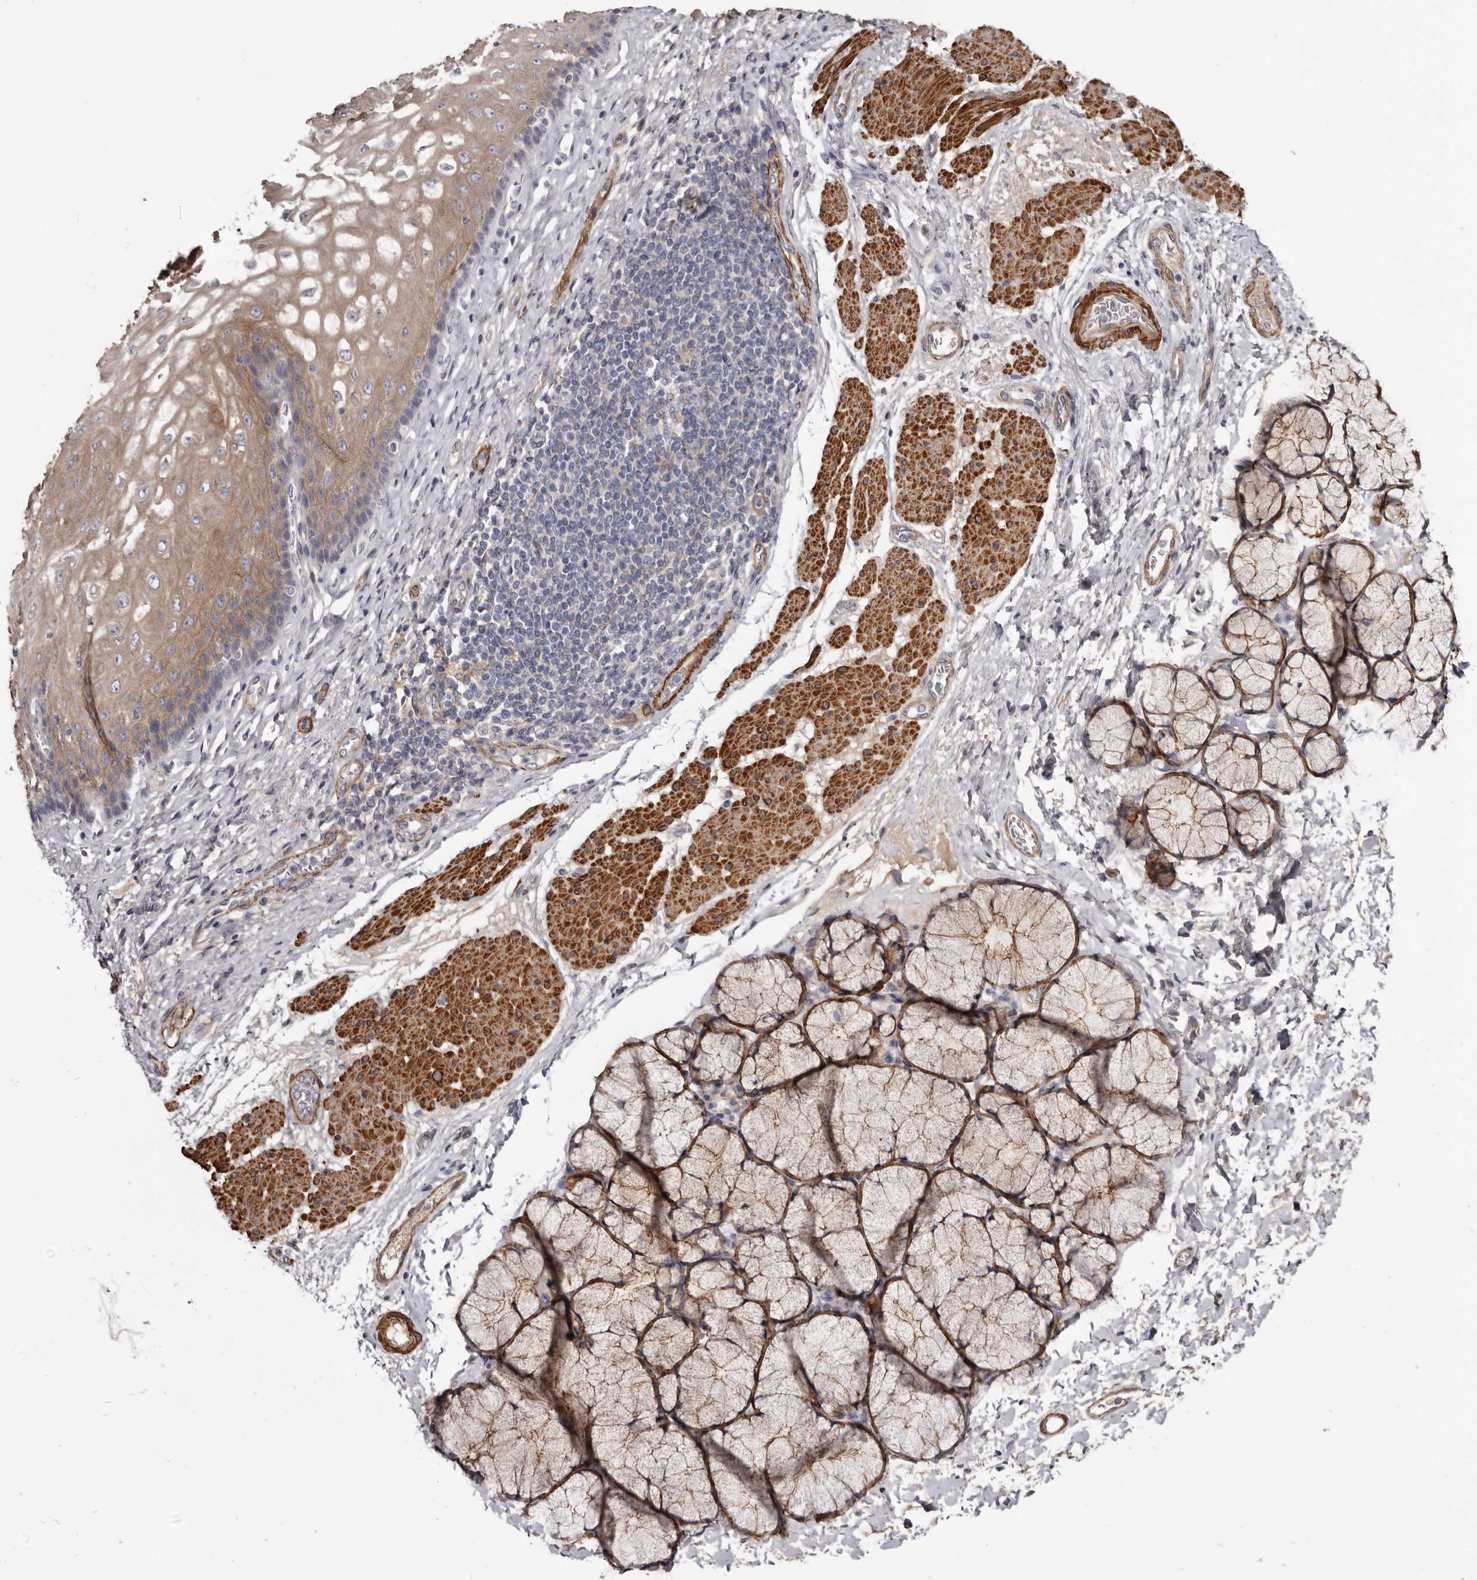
{"staining": {"intensity": "moderate", "quantity": ">75%", "location": "cytoplasmic/membranous"}, "tissue": "esophagus", "cell_type": "Squamous epithelial cells", "image_type": "normal", "snomed": [{"axis": "morphology", "description": "Normal tissue, NOS"}, {"axis": "topography", "description": "Esophagus"}], "caption": "Protein expression analysis of normal esophagus shows moderate cytoplasmic/membranous staining in about >75% of squamous epithelial cells. (IHC, brightfield microscopy, high magnification).", "gene": "CGN", "patient": {"sex": "male", "age": 54}}